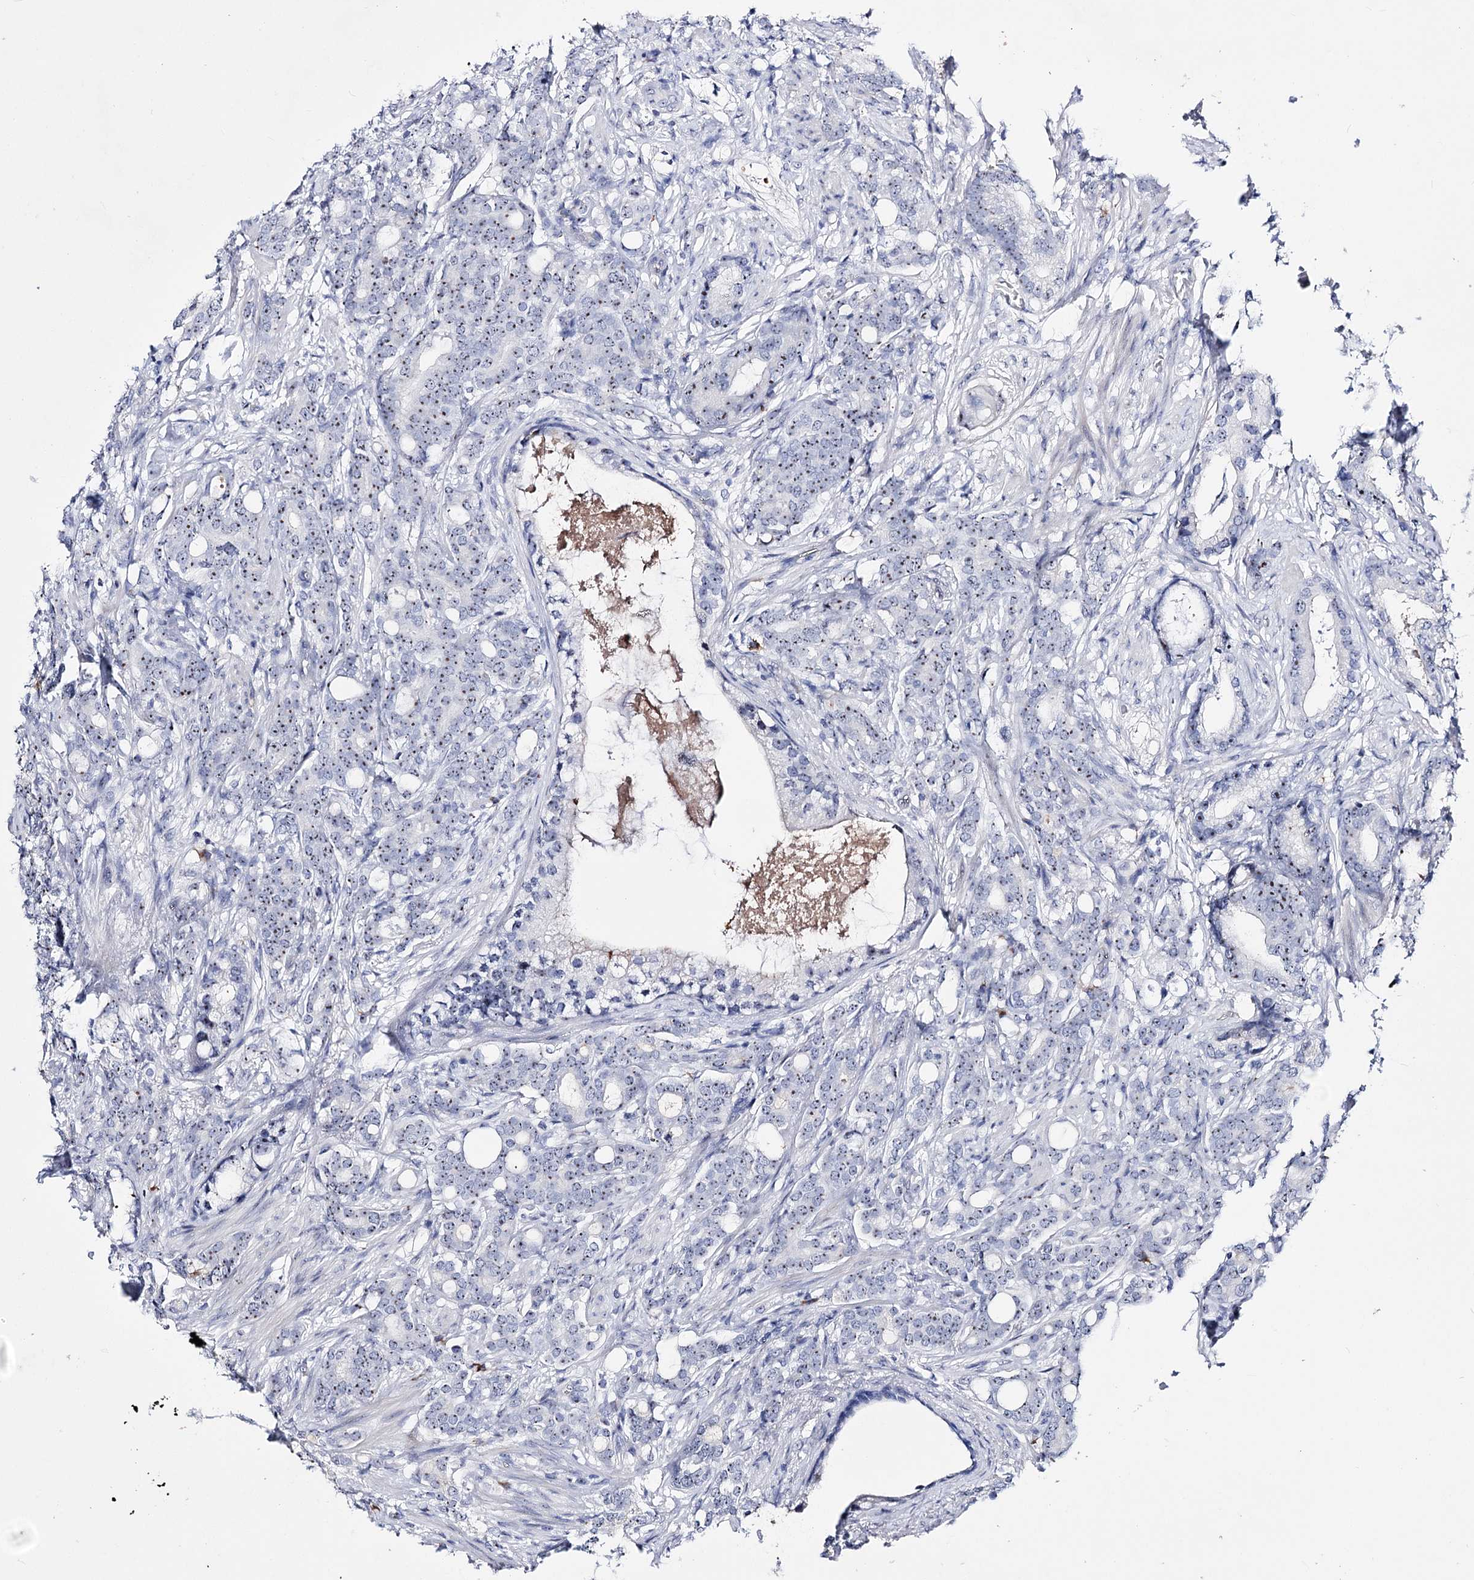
{"staining": {"intensity": "moderate", "quantity": ">75%", "location": "nuclear"}, "tissue": "prostate cancer", "cell_type": "Tumor cells", "image_type": "cancer", "snomed": [{"axis": "morphology", "description": "Adenocarcinoma, Low grade"}, {"axis": "topography", "description": "Prostate"}], "caption": "An image of human prostate cancer (adenocarcinoma (low-grade)) stained for a protein shows moderate nuclear brown staining in tumor cells.", "gene": "PCGF5", "patient": {"sex": "male", "age": 71}}